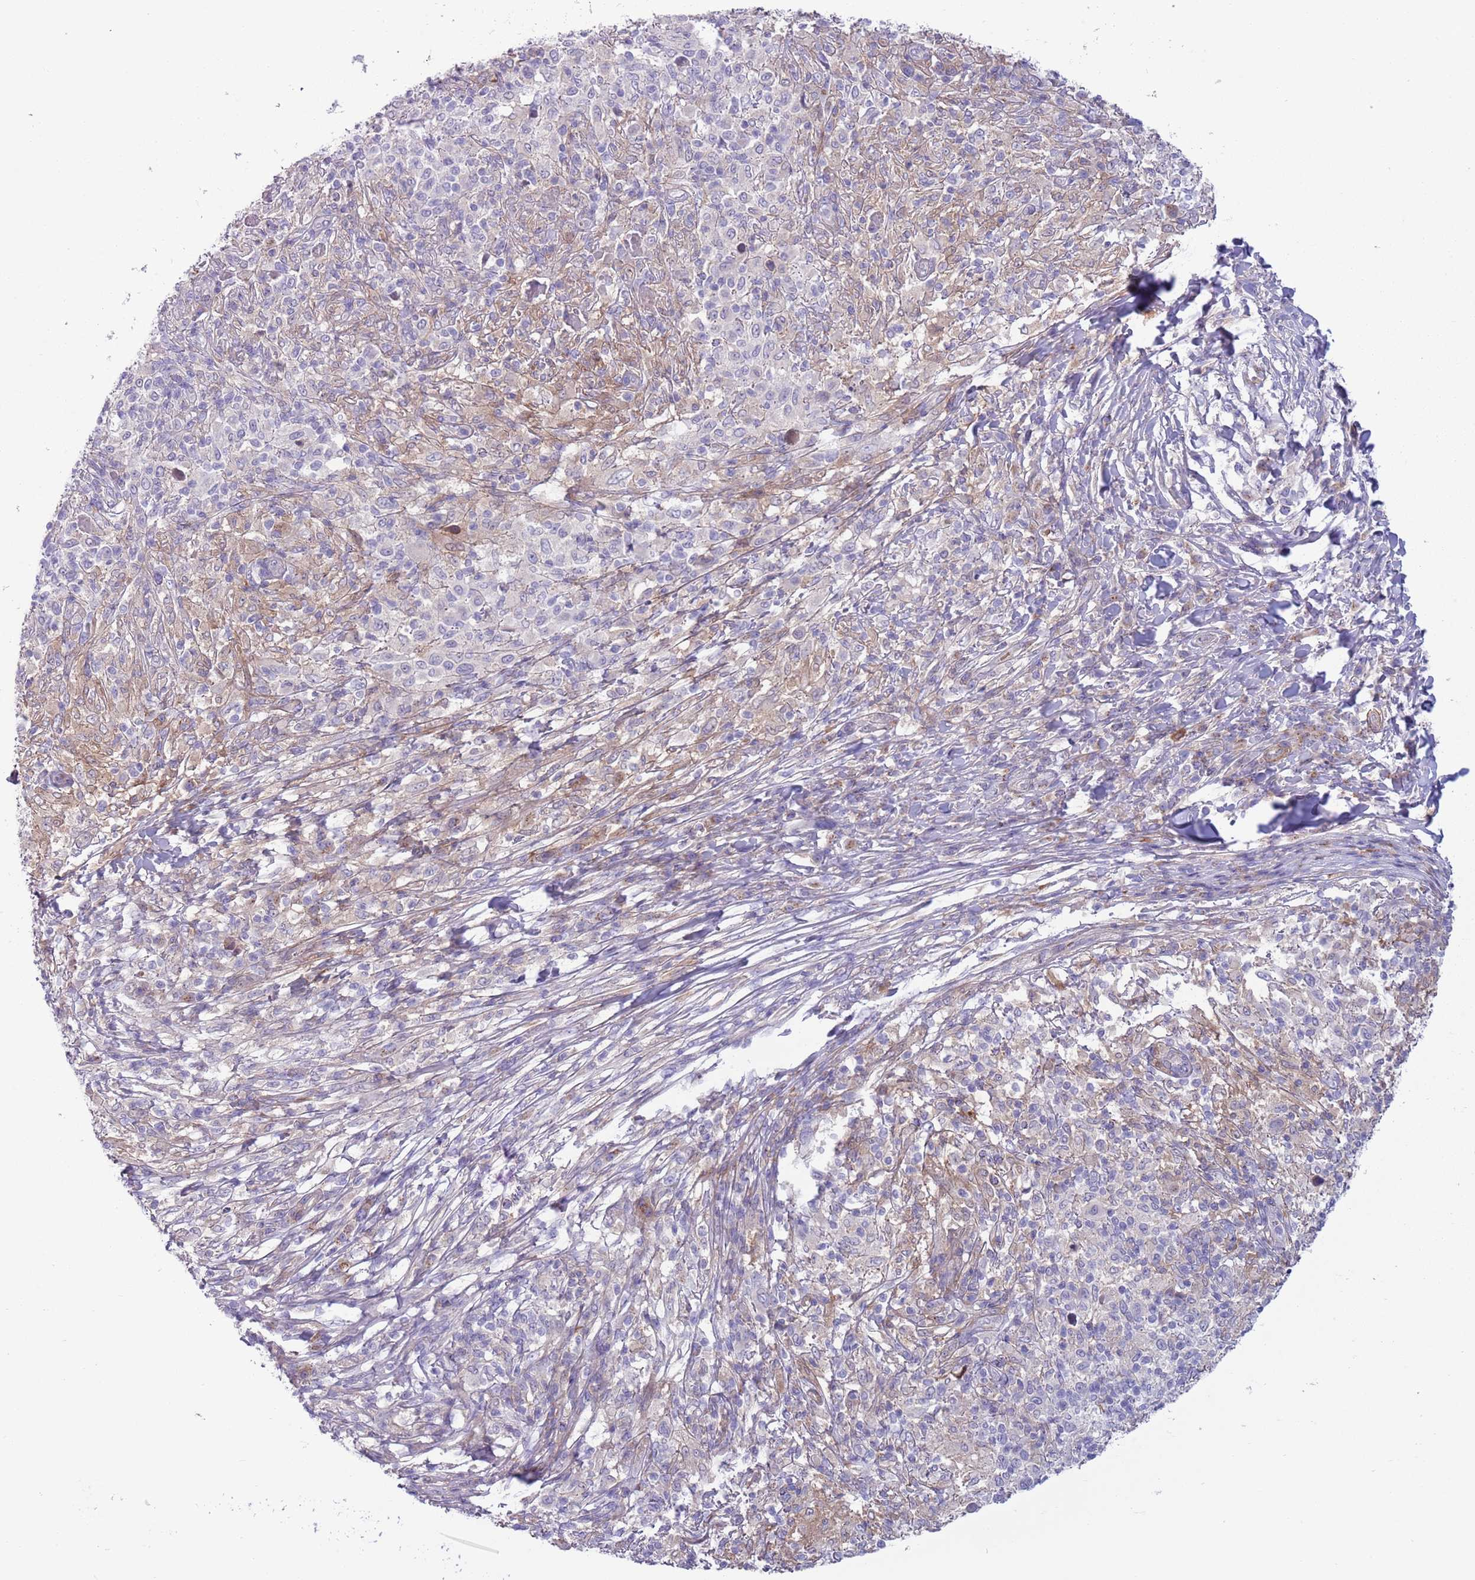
{"staining": {"intensity": "weak", "quantity": "<25%", "location": "cytoplasmic/membranous"}, "tissue": "melanoma", "cell_type": "Tumor cells", "image_type": "cancer", "snomed": [{"axis": "morphology", "description": "Malignant melanoma, NOS"}, {"axis": "topography", "description": "Skin"}], "caption": "Immunohistochemistry photomicrograph of human malignant melanoma stained for a protein (brown), which displays no staining in tumor cells.", "gene": "TINAGL1", "patient": {"sex": "male", "age": 66}}